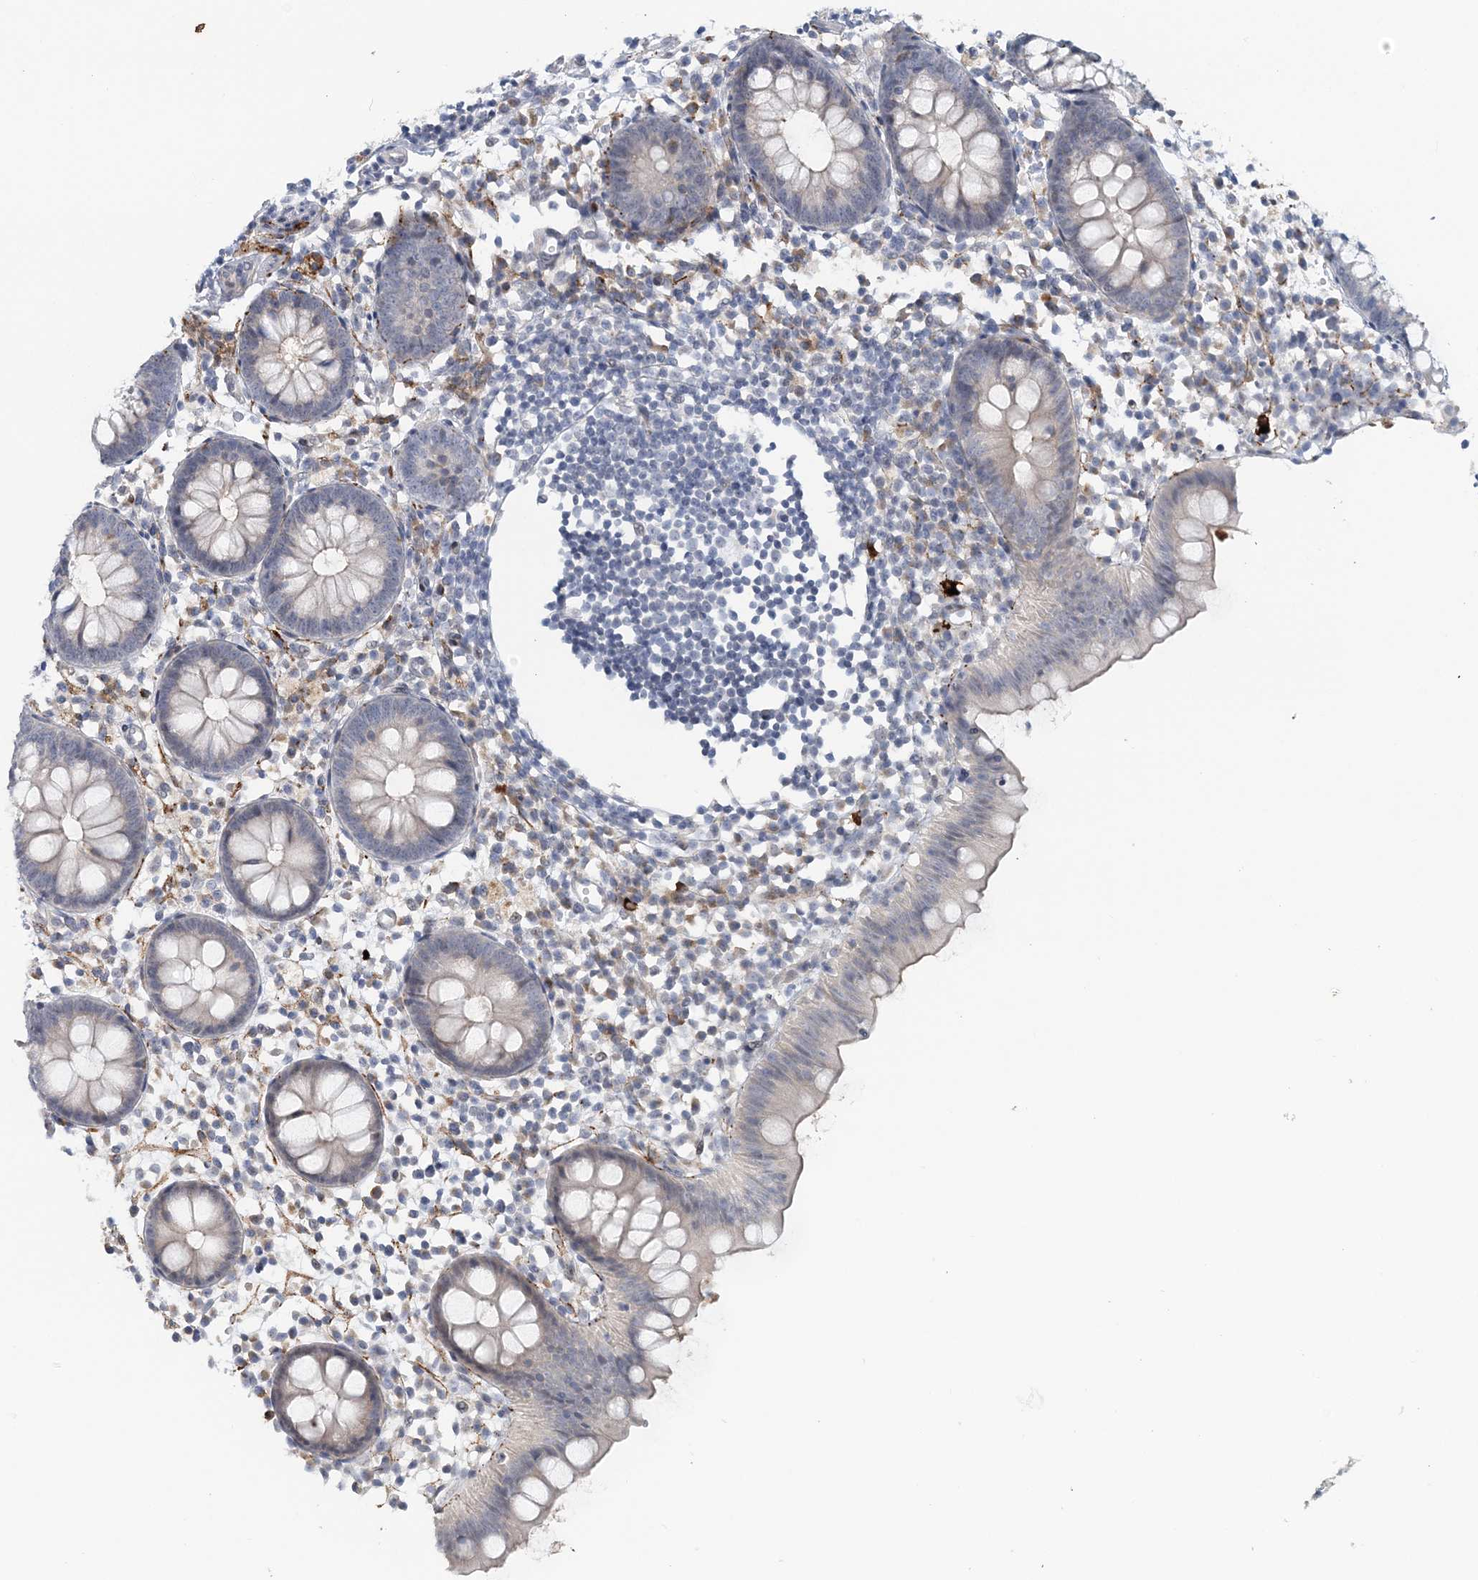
{"staining": {"intensity": "negative", "quantity": "none", "location": "none"}, "tissue": "appendix", "cell_type": "Glandular cells", "image_type": "normal", "snomed": [{"axis": "morphology", "description": "Normal tissue, NOS"}, {"axis": "topography", "description": "Appendix"}], "caption": "Histopathology image shows no significant protein expression in glandular cells of benign appendix. (Immunohistochemistry (ihc), brightfield microscopy, high magnification).", "gene": "SNED1", "patient": {"sex": "female", "age": 20}}